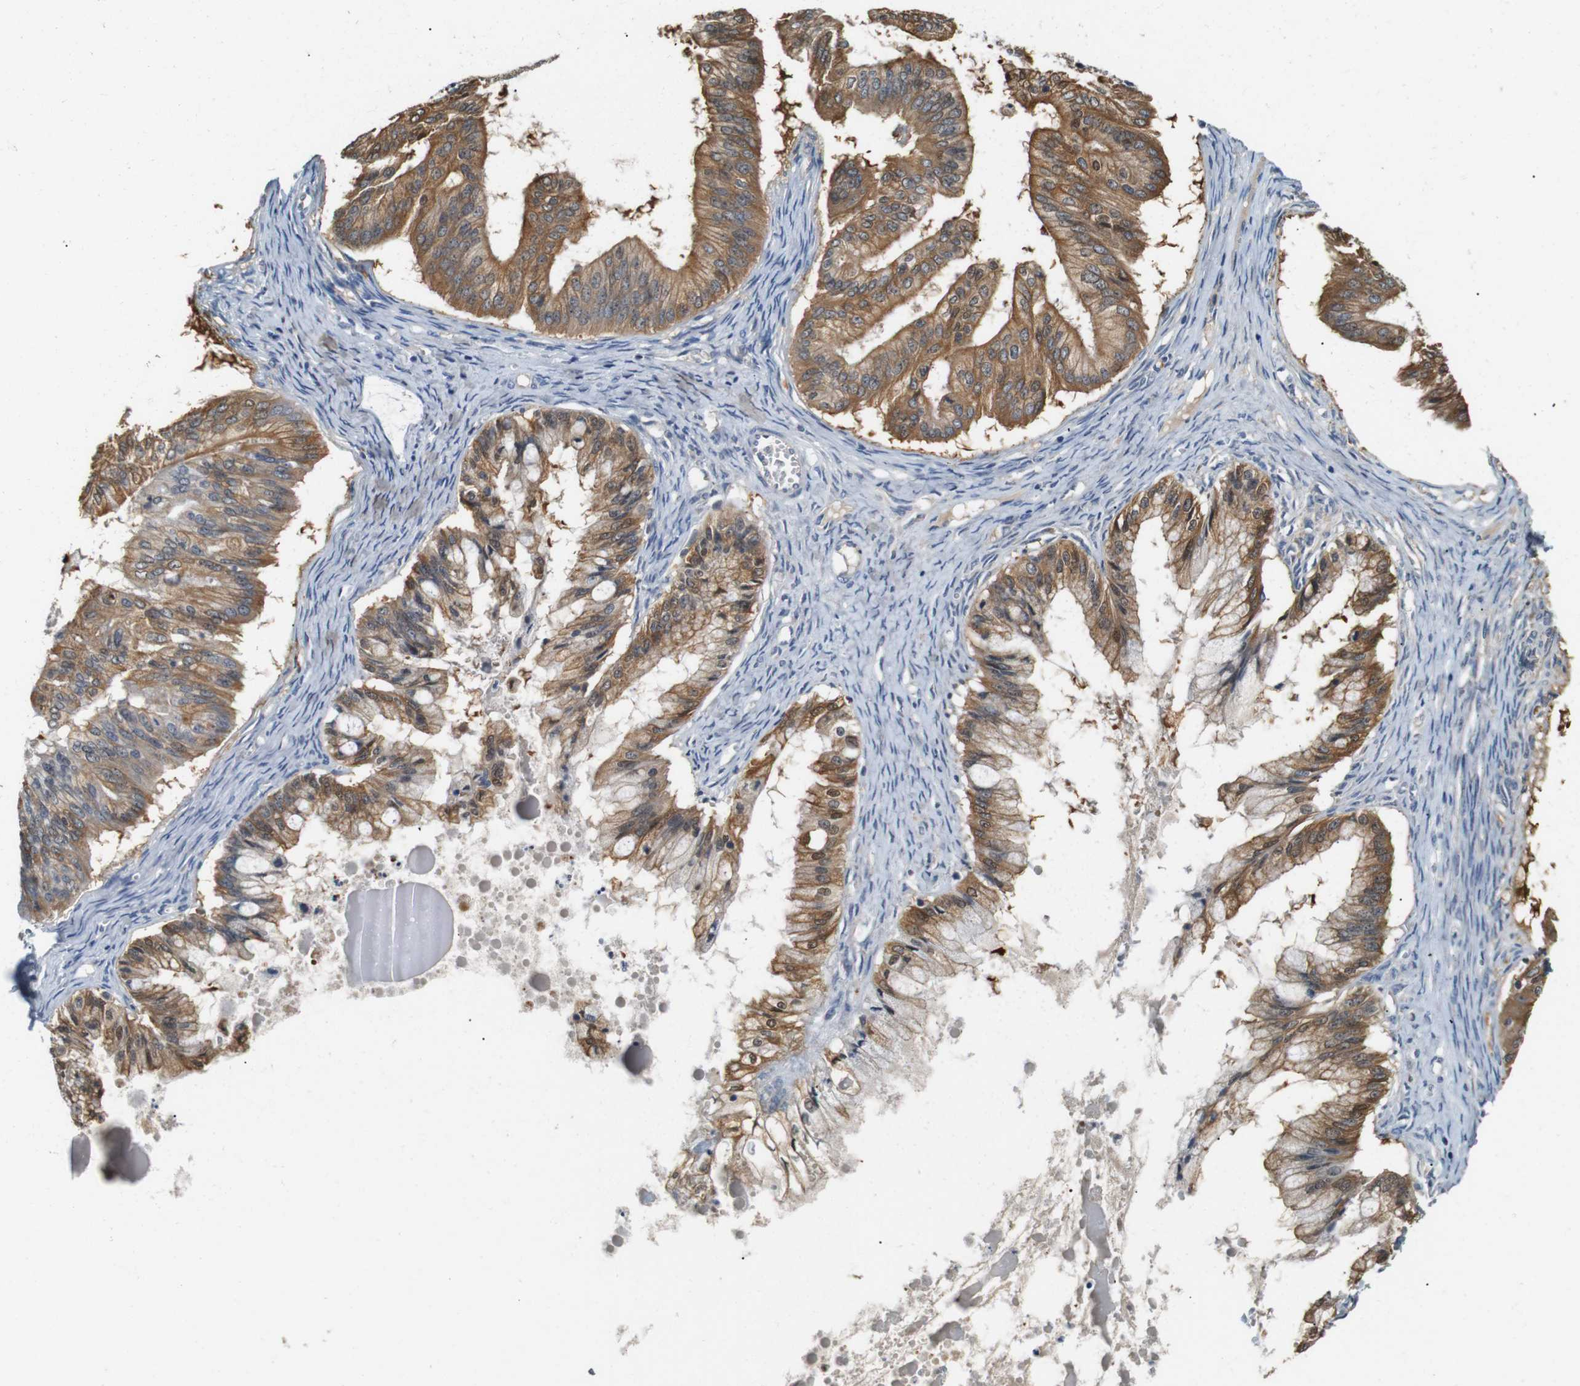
{"staining": {"intensity": "moderate", "quantity": ">75%", "location": "cytoplasmic/membranous"}, "tissue": "ovarian cancer", "cell_type": "Tumor cells", "image_type": "cancer", "snomed": [{"axis": "morphology", "description": "Cystadenocarcinoma, mucinous, NOS"}, {"axis": "topography", "description": "Ovary"}], "caption": "Immunohistochemical staining of mucinous cystadenocarcinoma (ovarian) demonstrates medium levels of moderate cytoplasmic/membranous expression in approximately >75% of tumor cells. The staining was performed using DAB (3,3'-diaminobenzidine), with brown indicating positive protein expression. Nuclei are stained blue with hematoxylin.", "gene": "NEBL", "patient": {"sex": "female", "age": 57}}